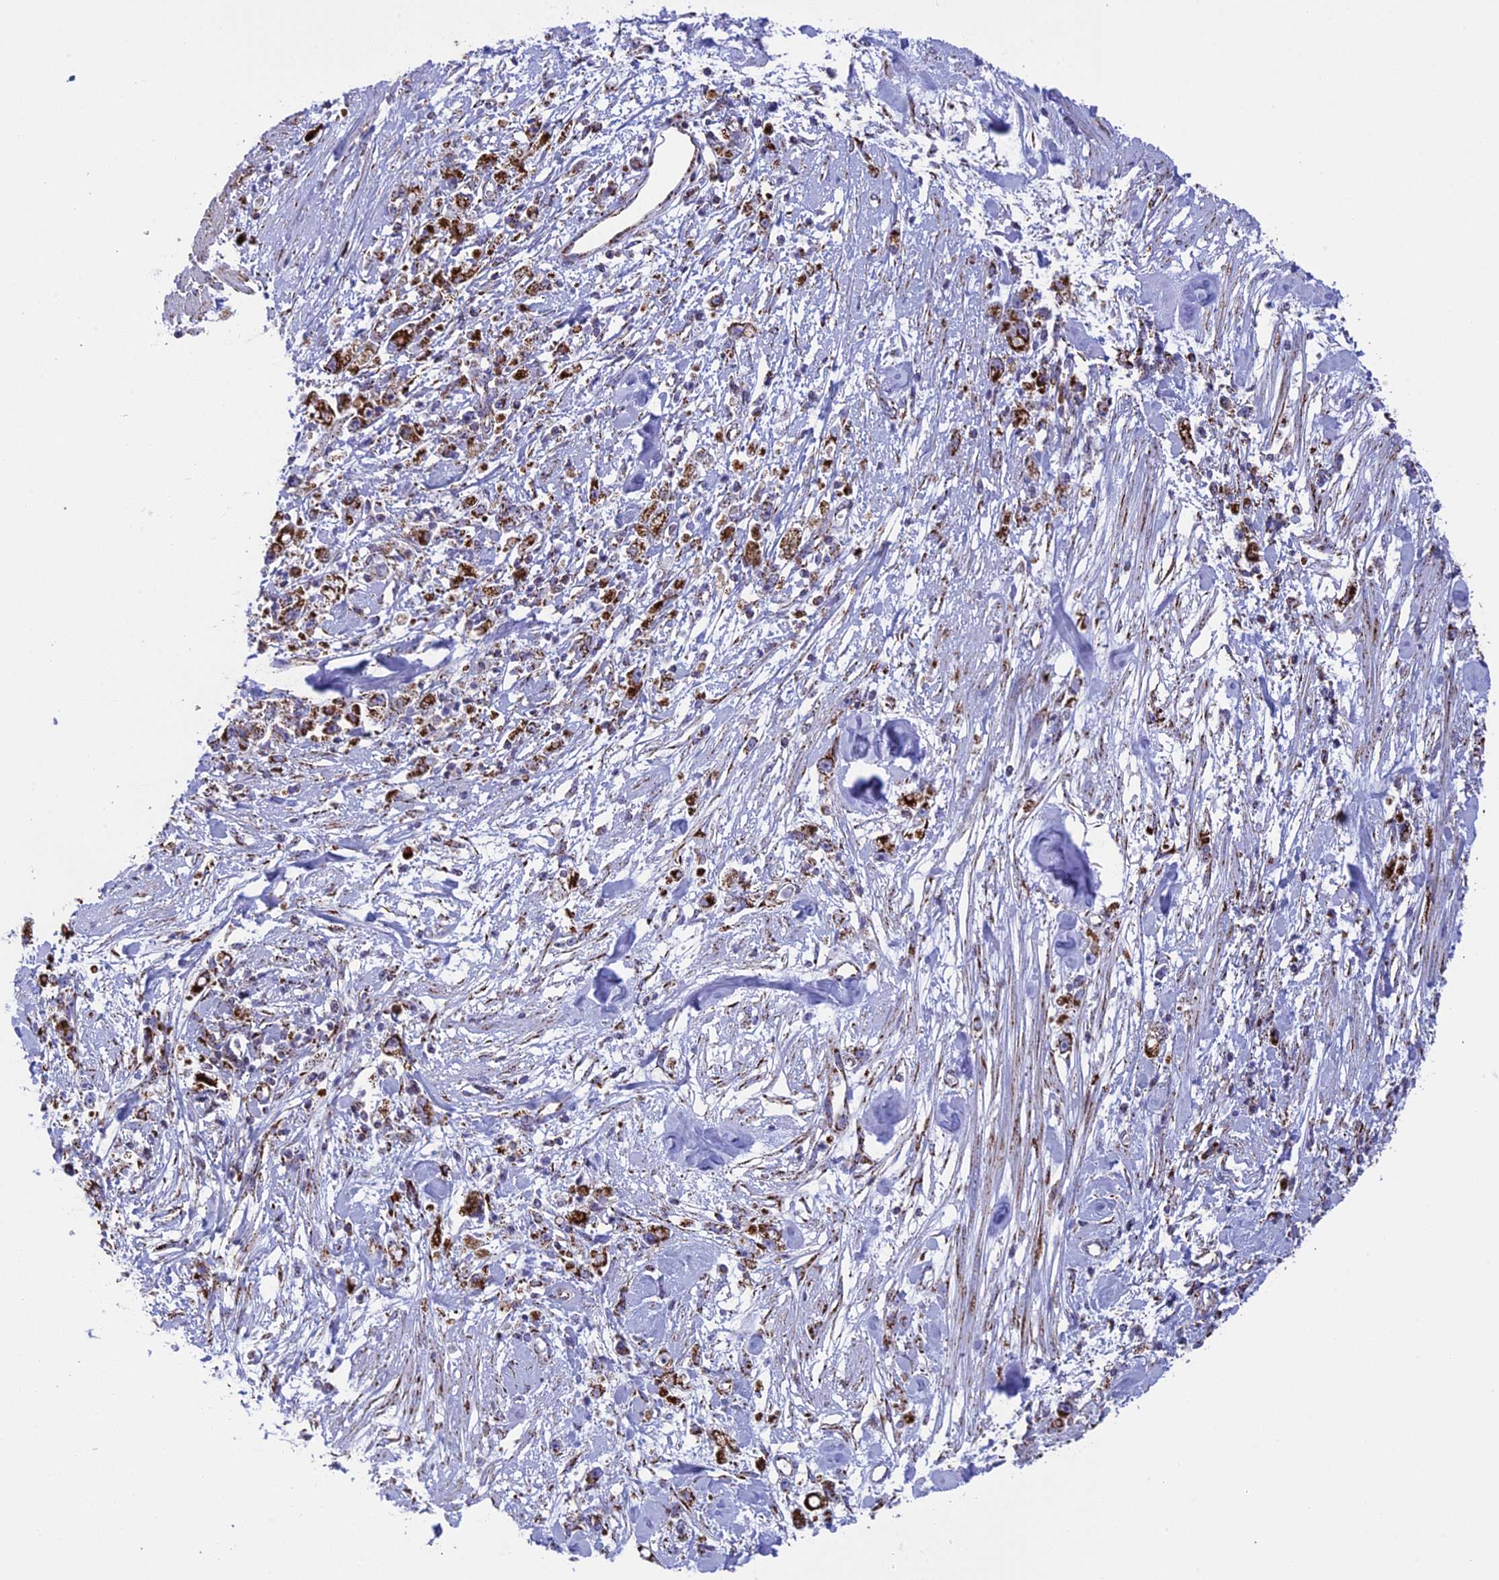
{"staining": {"intensity": "strong", "quantity": ">75%", "location": "cytoplasmic/membranous"}, "tissue": "stomach cancer", "cell_type": "Tumor cells", "image_type": "cancer", "snomed": [{"axis": "morphology", "description": "Adenocarcinoma, NOS"}, {"axis": "topography", "description": "Stomach"}], "caption": "Immunohistochemical staining of human stomach cancer (adenocarcinoma) shows high levels of strong cytoplasmic/membranous protein expression in approximately >75% of tumor cells. (Brightfield microscopy of DAB IHC at high magnification).", "gene": "ISOC2", "patient": {"sex": "female", "age": 59}}